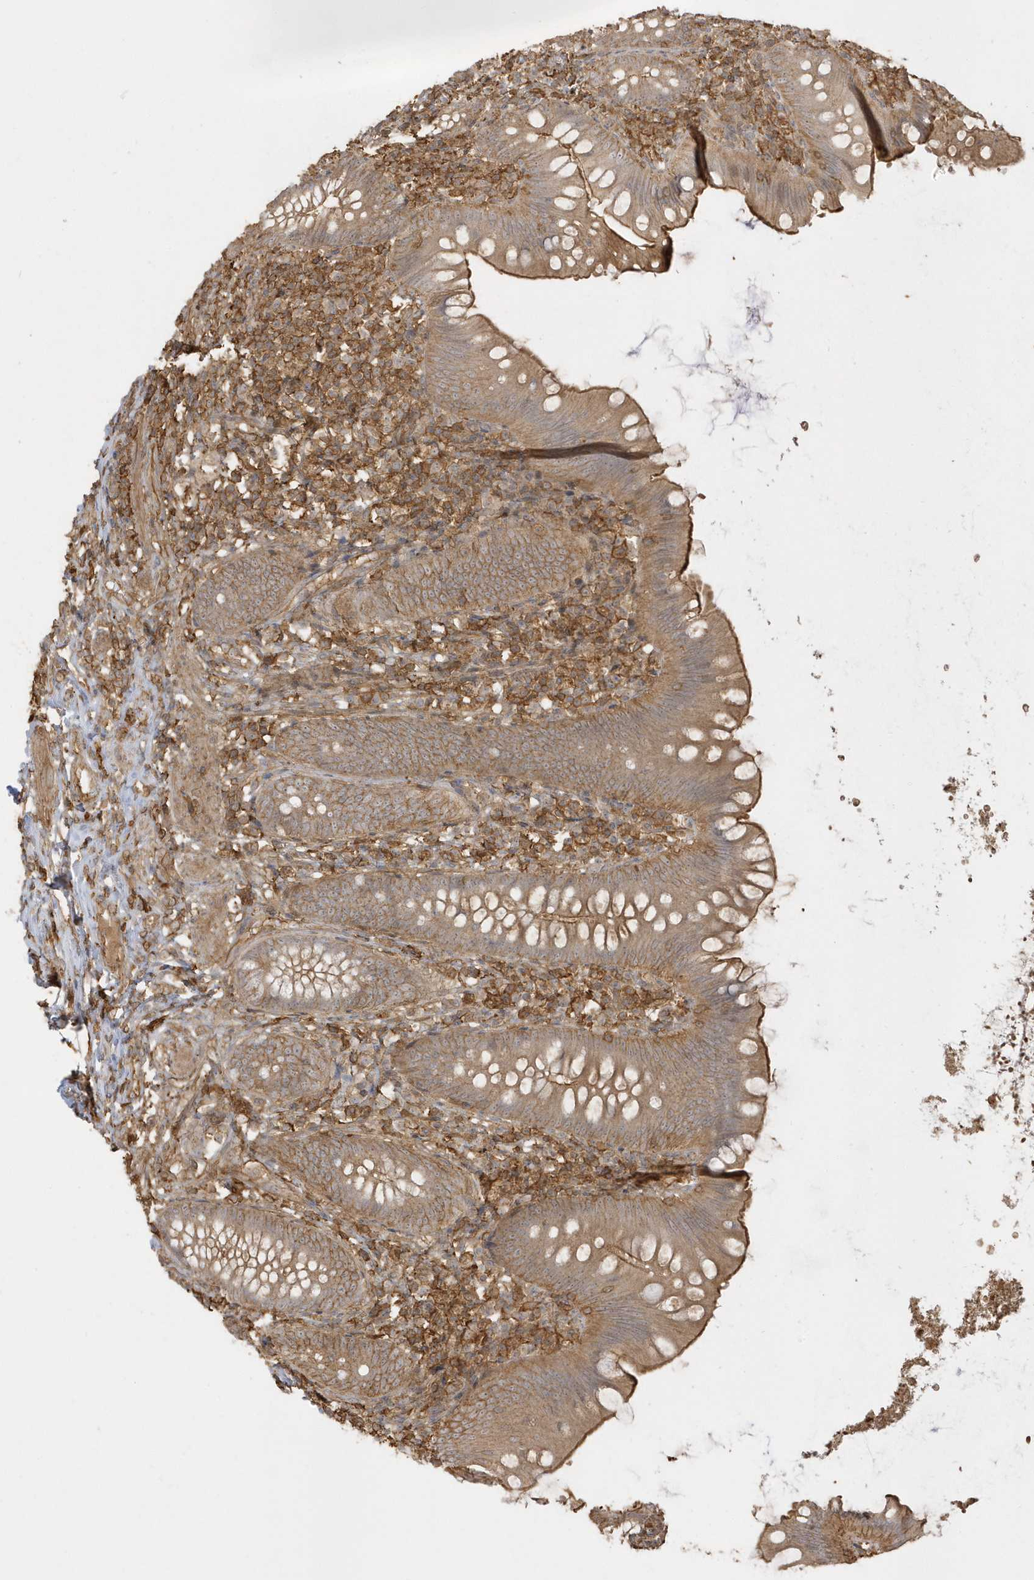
{"staining": {"intensity": "moderate", "quantity": ">75%", "location": "cytoplasmic/membranous"}, "tissue": "appendix", "cell_type": "Glandular cells", "image_type": "normal", "snomed": [{"axis": "morphology", "description": "Normal tissue, NOS"}, {"axis": "topography", "description": "Appendix"}], "caption": "An immunohistochemistry histopathology image of normal tissue is shown. Protein staining in brown shows moderate cytoplasmic/membranous positivity in appendix within glandular cells.", "gene": "ZBTB8A", "patient": {"sex": "female", "age": 62}}